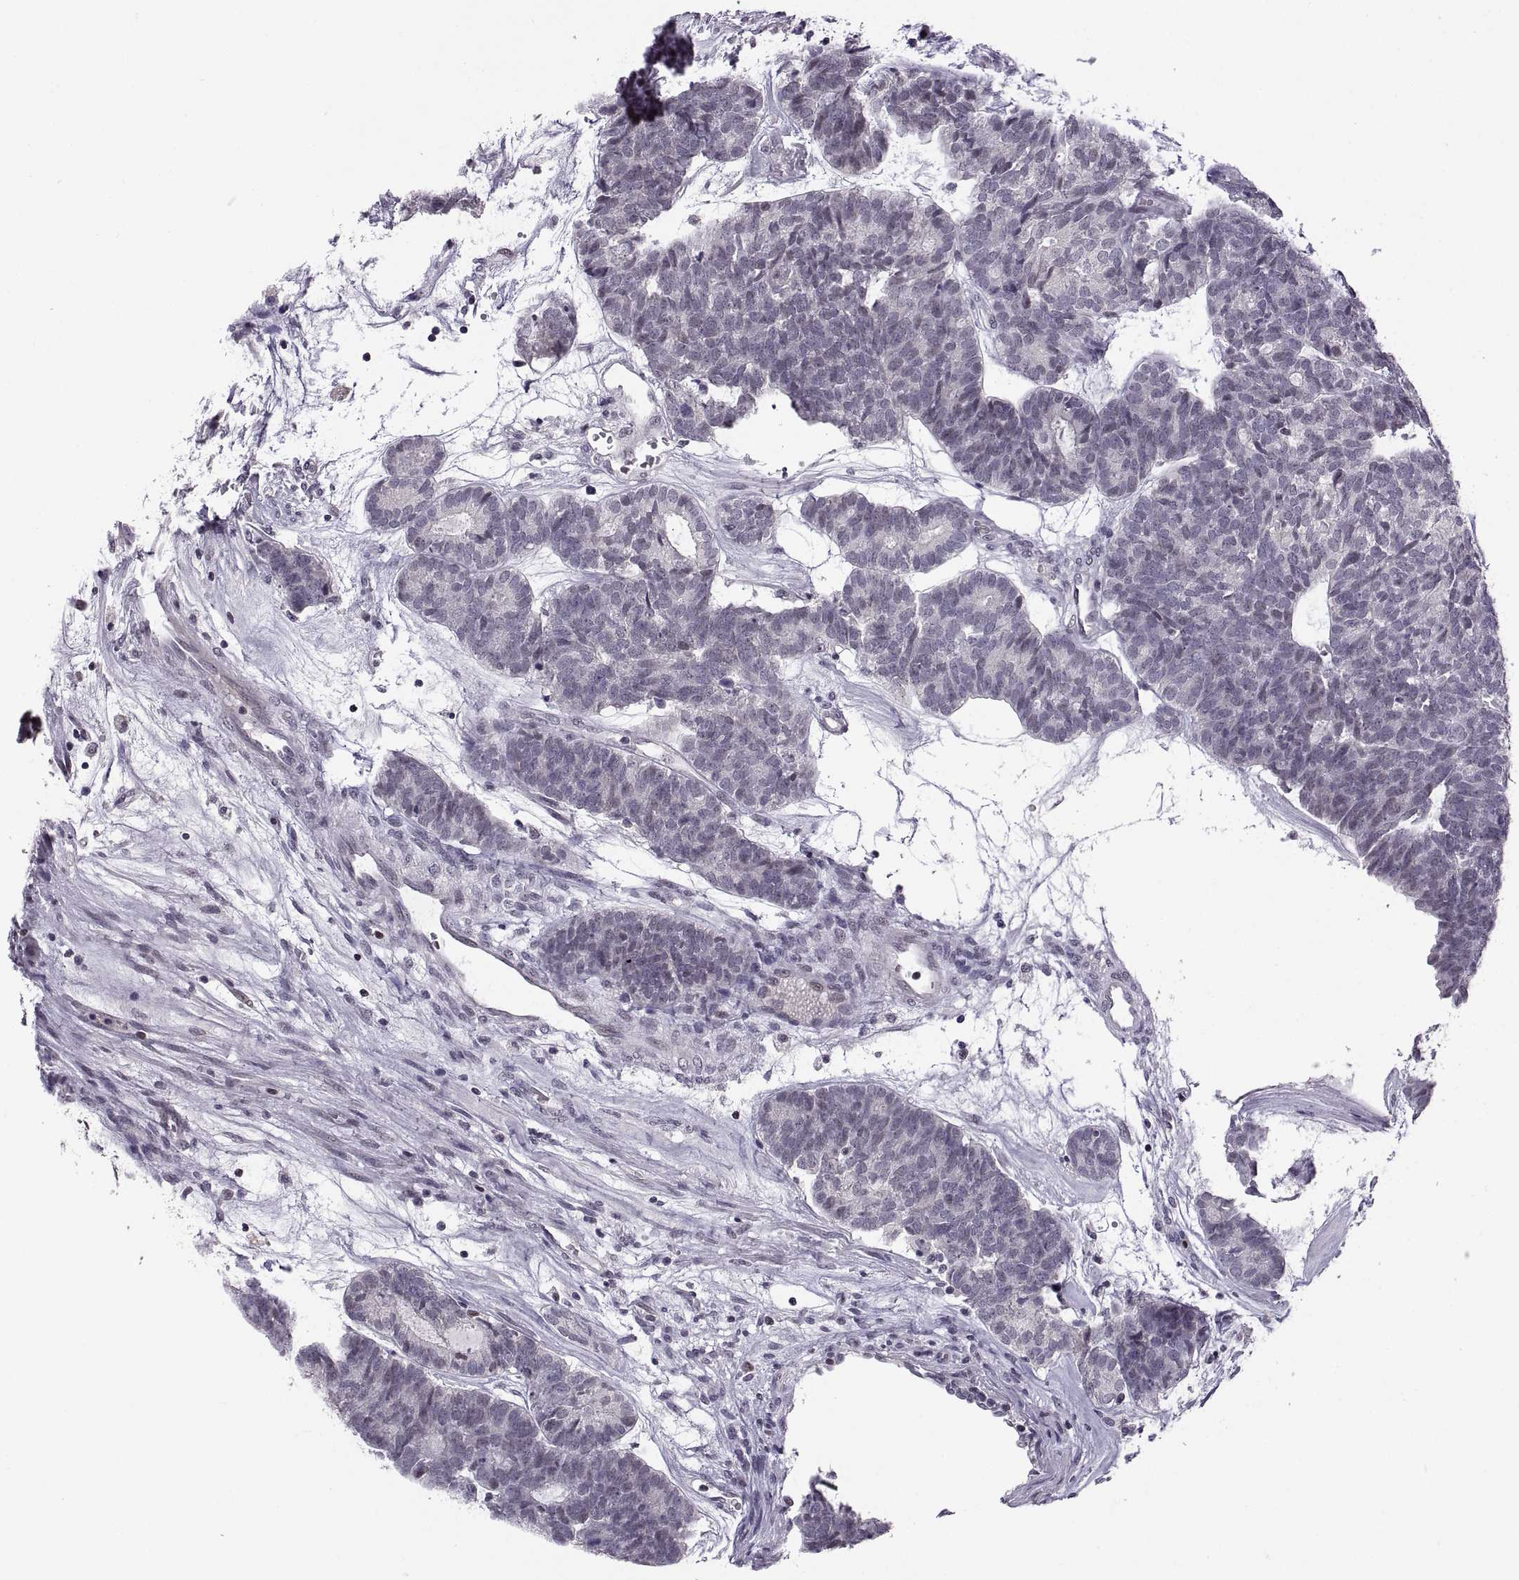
{"staining": {"intensity": "negative", "quantity": "none", "location": "none"}, "tissue": "head and neck cancer", "cell_type": "Tumor cells", "image_type": "cancer", "snomed": [{"axis": "morphology", "description": "Adenocarcinoma, NOS"}, {"axis": "topography", "description": "Head-Neck"}], "caption": "DAB immunohistochemical staining of human head and neck cancer (adenocarcinoma) reveals no significant expression in tumor cells.", "gene": "NEK2", "patient": {"sex": "female", "age": 81}}